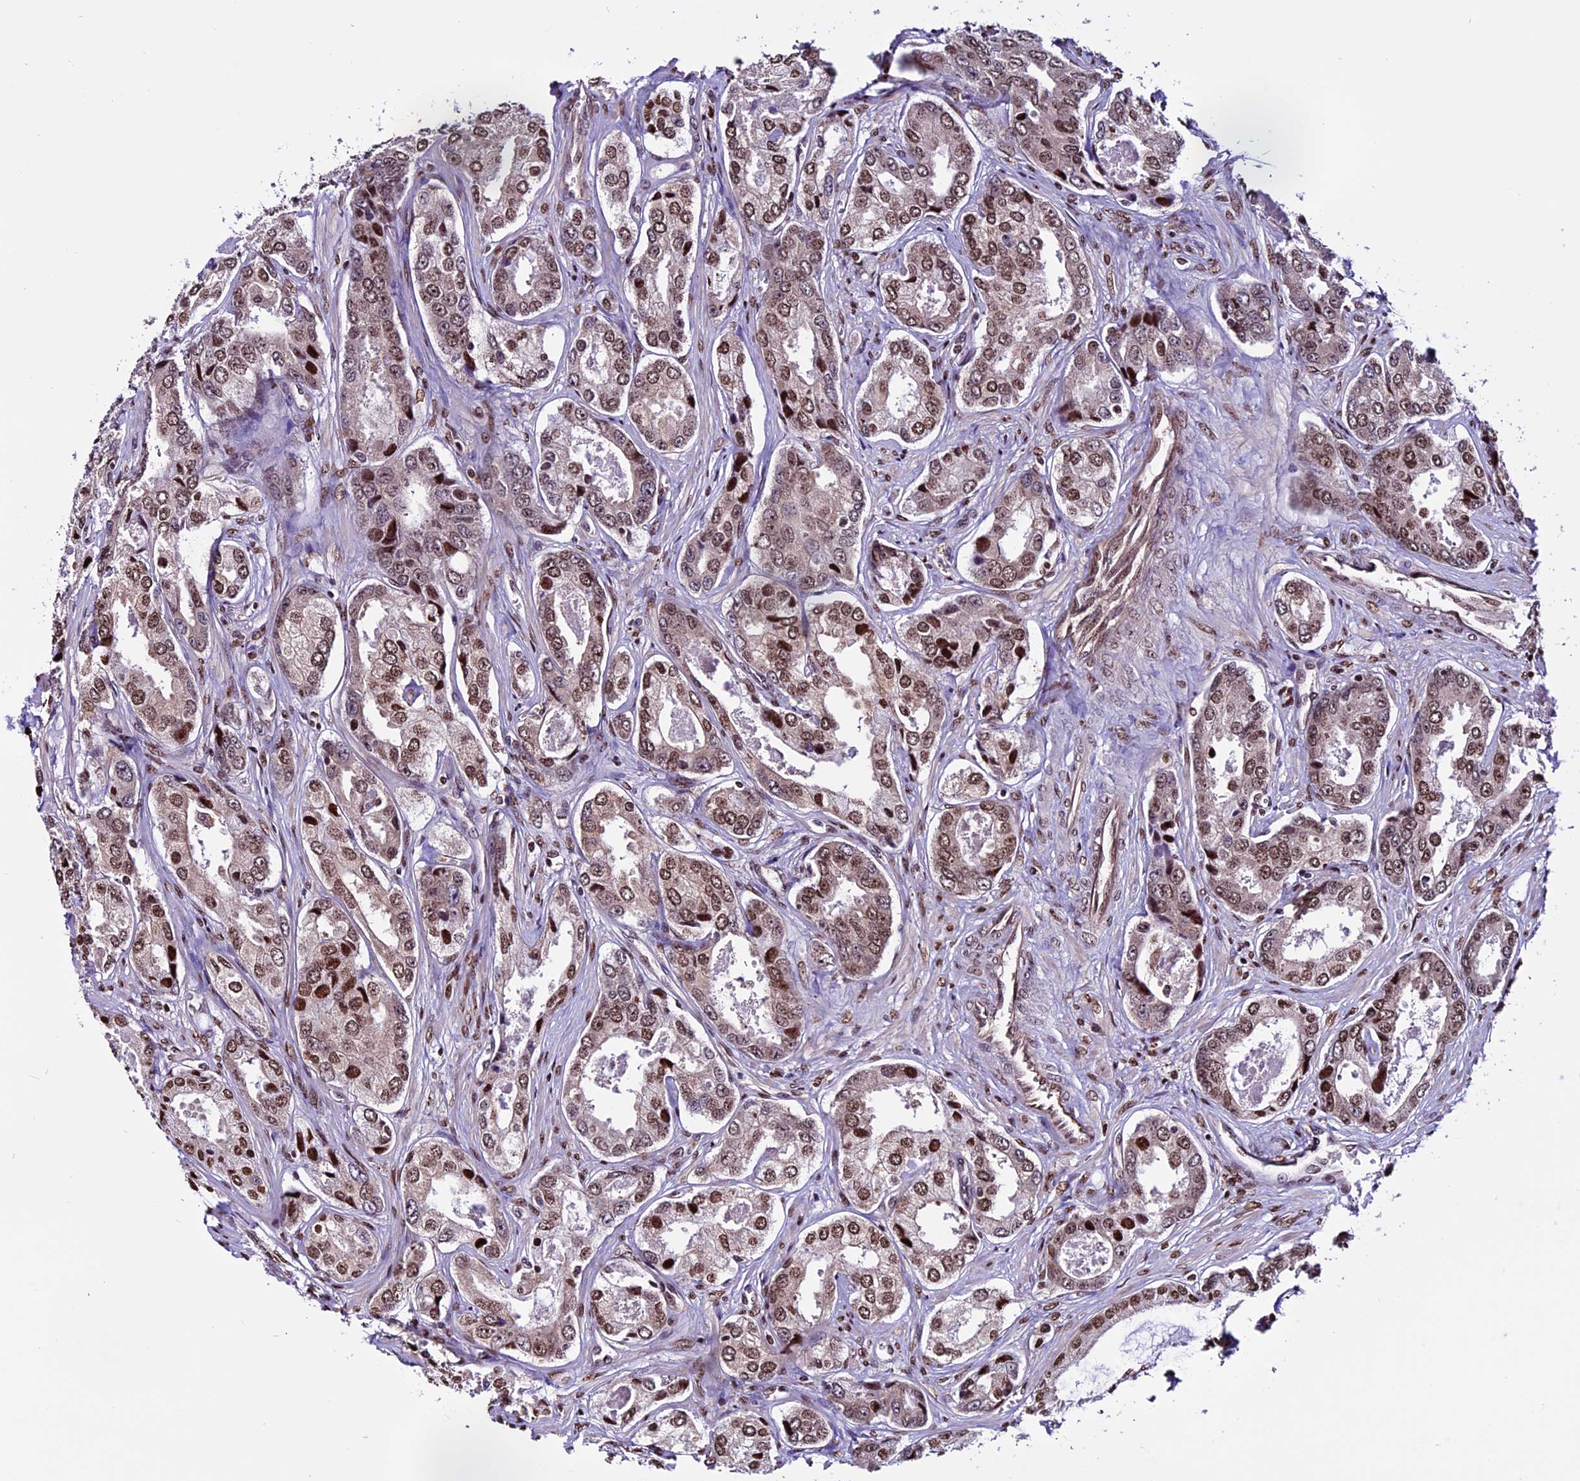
{"staining": {"intensity": "moderate", "quantity": ">75%", "location": "nuclear"}, "tissue": "prostate cancer", "cell_type": "Tumor cells", "image_type": "cancer", "snomed": [{"axis": "morphology", "description": "Adenocarcinoma, Low grade"}, {"axis": "topography", "description": "Prostate"}], "caption": "IHC (DAB) staining of human prostate cancer demonstrates moderate nuclear protein positivity in about >75% of tumor cells. (Brightfield microscopy of DAB IHC at high magnification).", "gene": "RINL", "patient": {"sex": "male", "age": 68}}